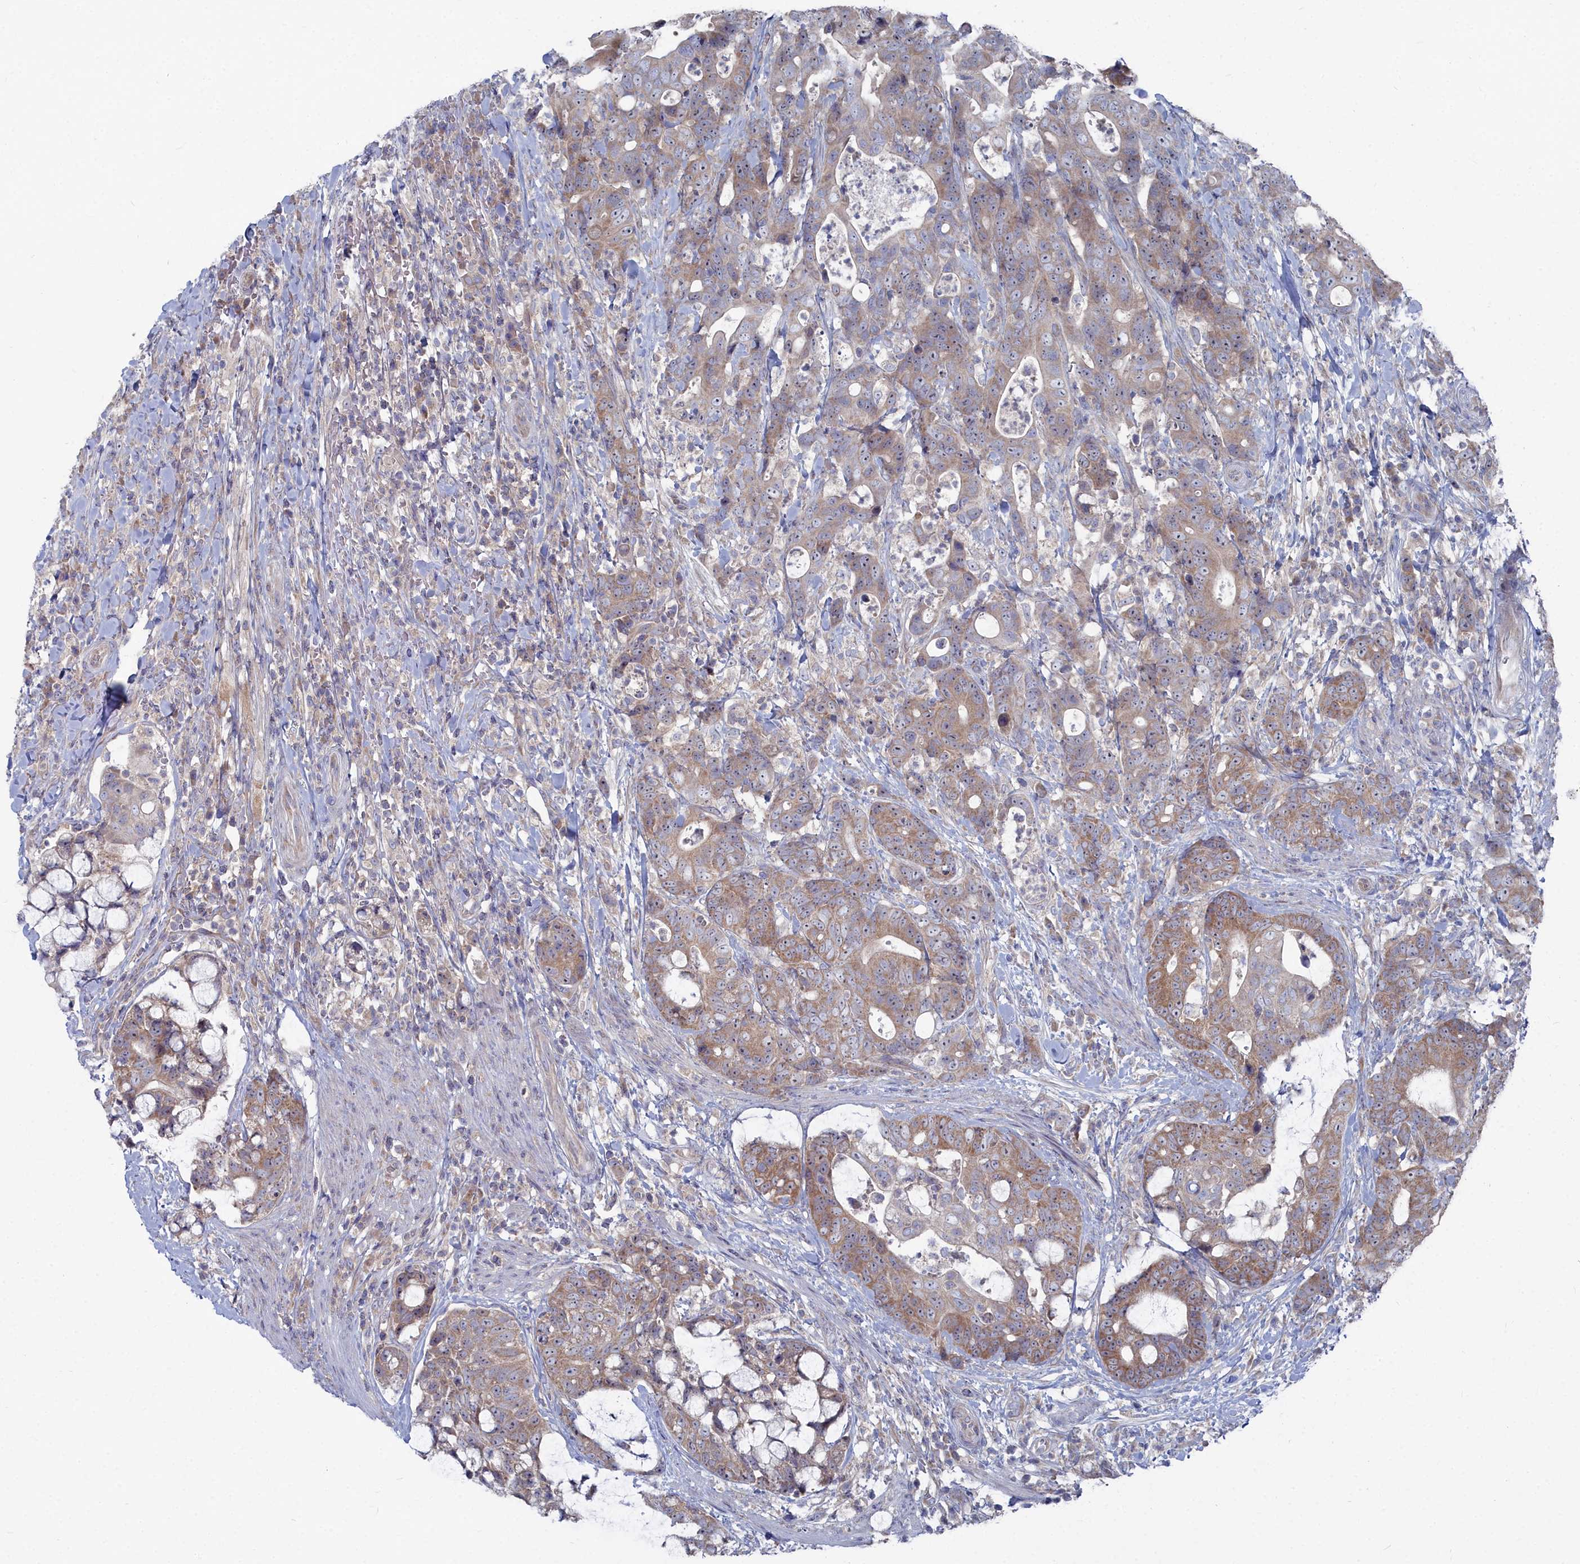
{"staining": {"intensity": "moderate", "quantity": "25%-75%", "location": "cytoplasmic/membranous"}, "tissue": "colorectal cancer", "cell_type": "Tumor cells", "image_type": "cancer", "snomed": [{"axis": "morphology", "description": "Adenocarcinoma, NOS"}, {"axis": "topography", "description": "Colon"}], "caption": "Protein expression analysis of colorectal adenocarcinoma reveals moderate cytoplasmic/membranous staining in about 25%-75% of tumor cells.", "gene": "CCDC149", "patient": {"sex": "female", "age": 82}}